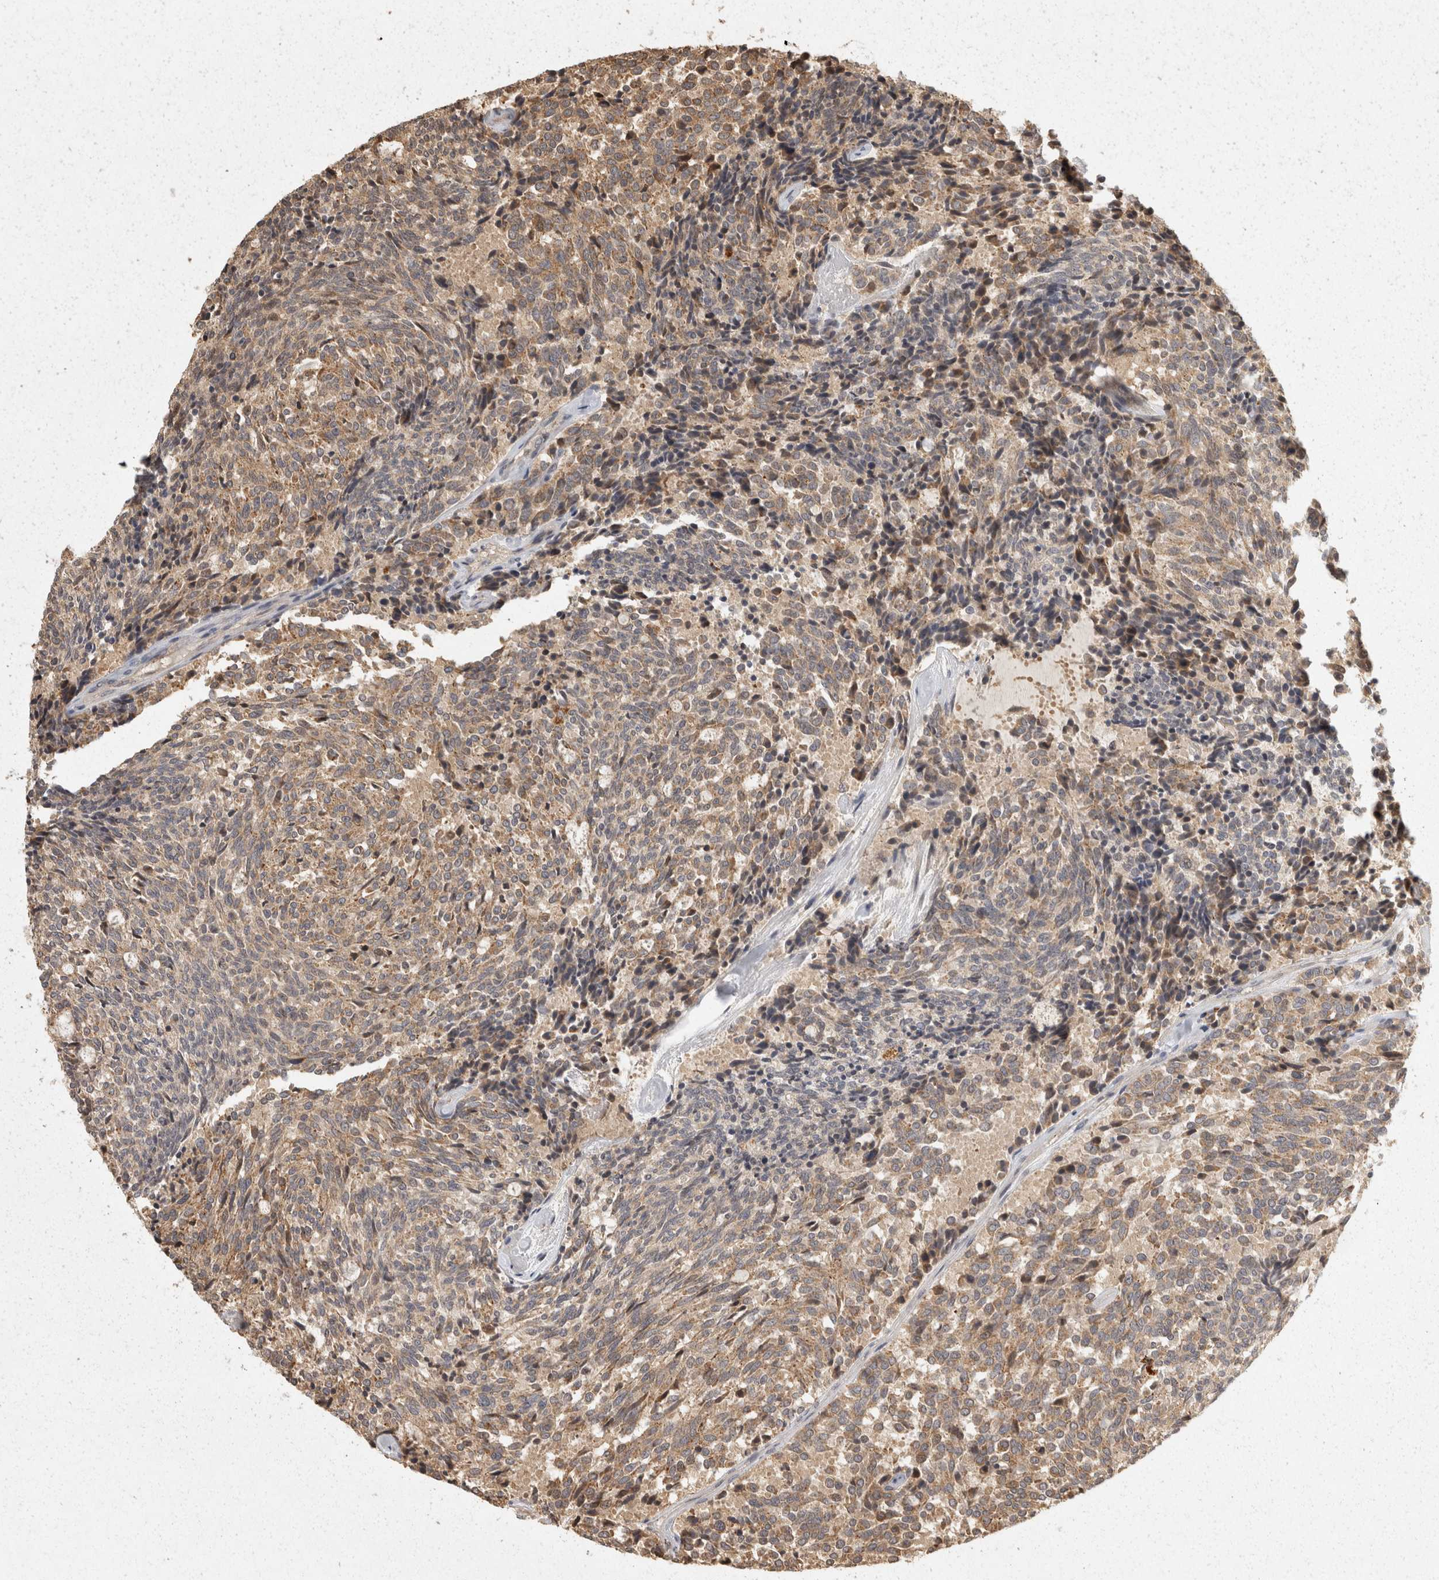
{"staining": {"intensity": "weak", "quantity": ">75%", "location": "cytoplasmic/membranous"}, "tissue": "carcinoid", "cell_type": "Tumor cells", "image_type": "cancer", "snomed": [{"axis": "morphology", "description": "Carcinoid, malignant, NOS"}, {"axis": "topography", "description": "Pancreas"}], "caption": "Protein expression analysis of human malignant carcinoid reveals weak cytoplasmic/membranous positivity in approximately >75% of tumor cells.", "gene": "ACAT2", "patient": {"sex": "female", "age": 54}}